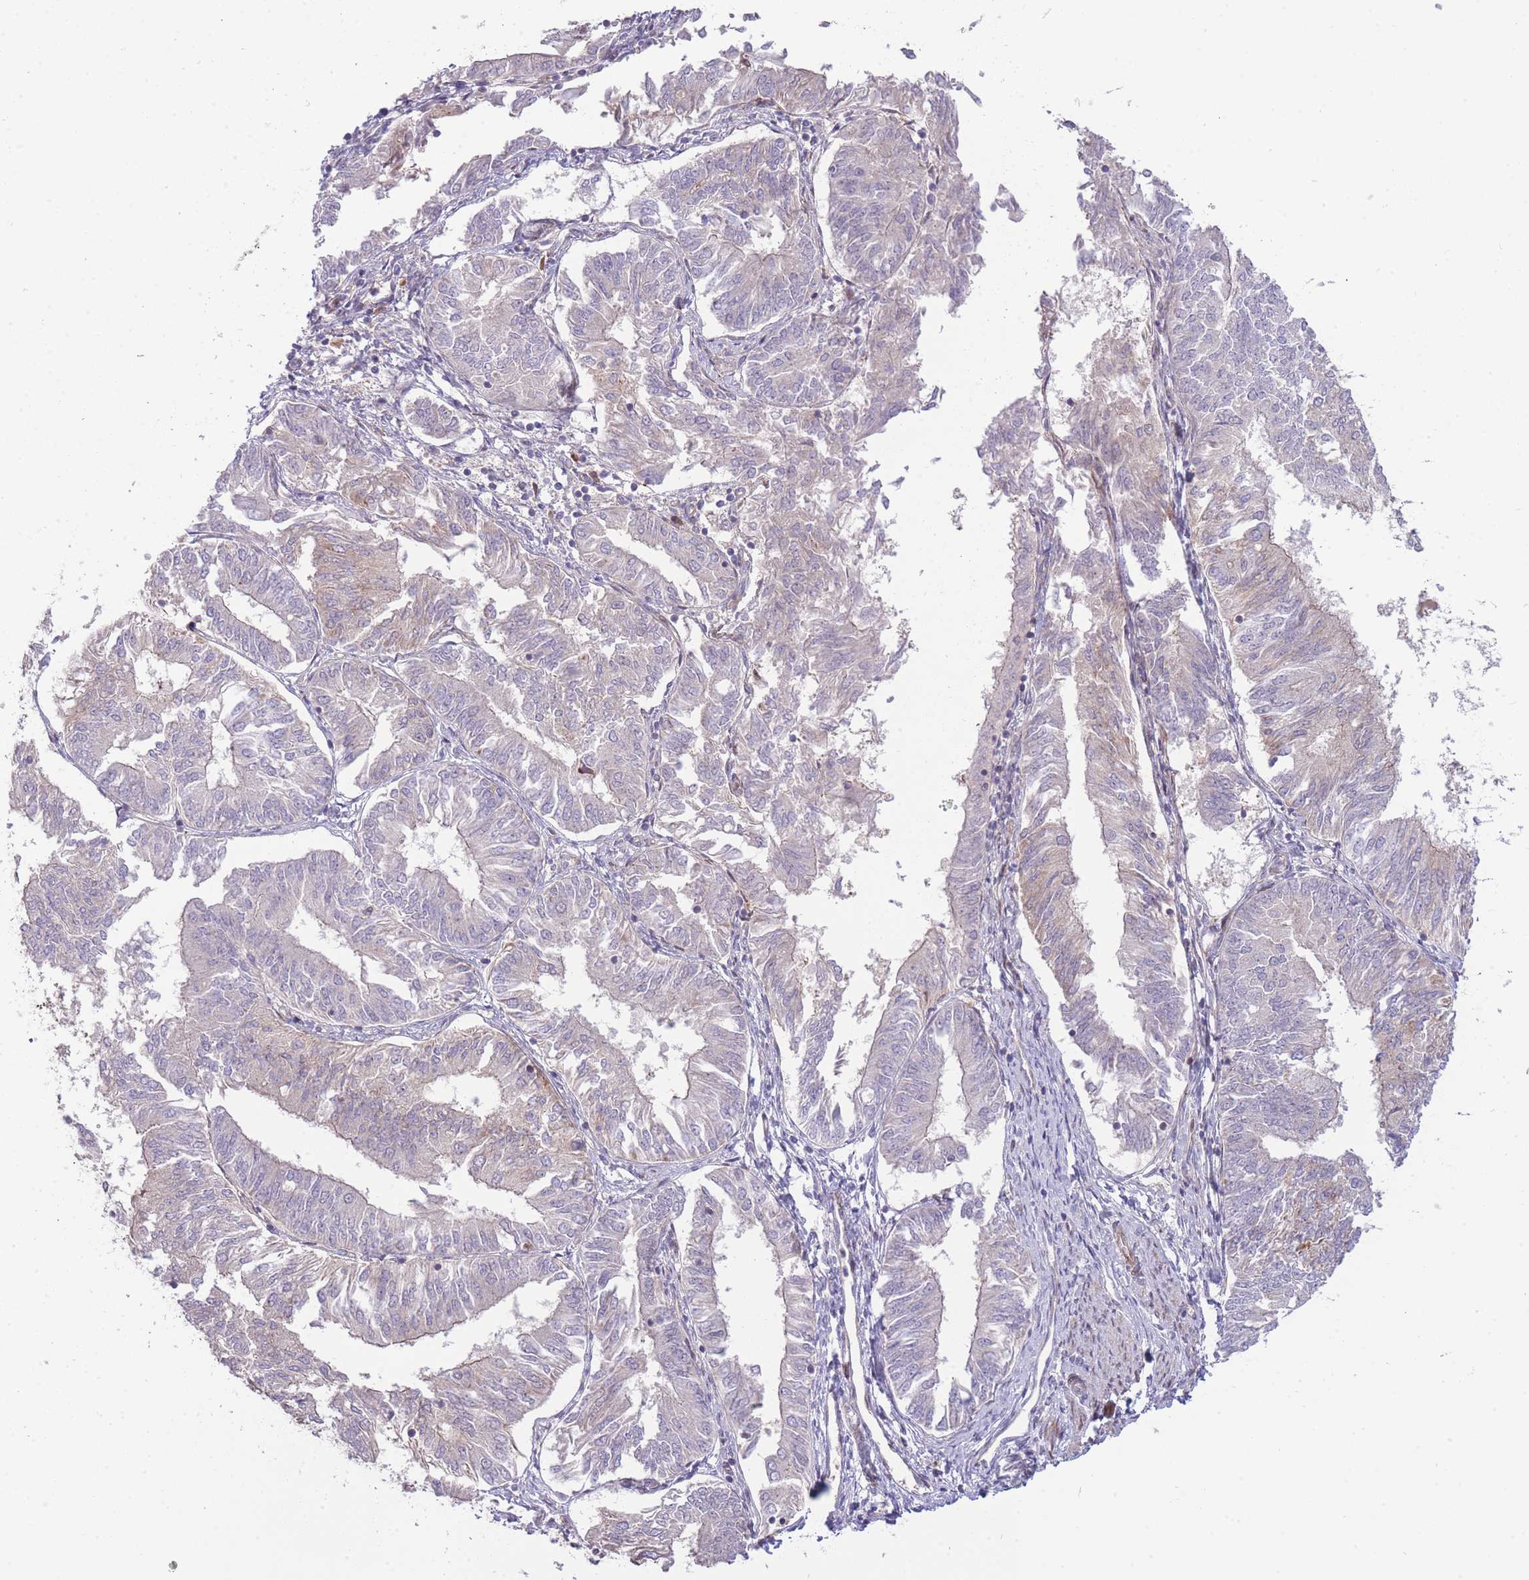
{"staining": {"intensity": "negative", "quantity": "none", "location": "none"}, "tissue": "endometrial cancer", "cell_type": "Tumor cells", "image_type": "cancer", "snomed": [{"axis": "morphology", "description": "Adenocarcinoma, NOS"}, {"axis": "topography", "description": "Endometrium"}], "caption": "Human endometrial cancer stained for a protein using IHC shows no staining in tumor cells.", "gene": "ATP5MC2", "patient": {"sex": "female", "age": 58}}